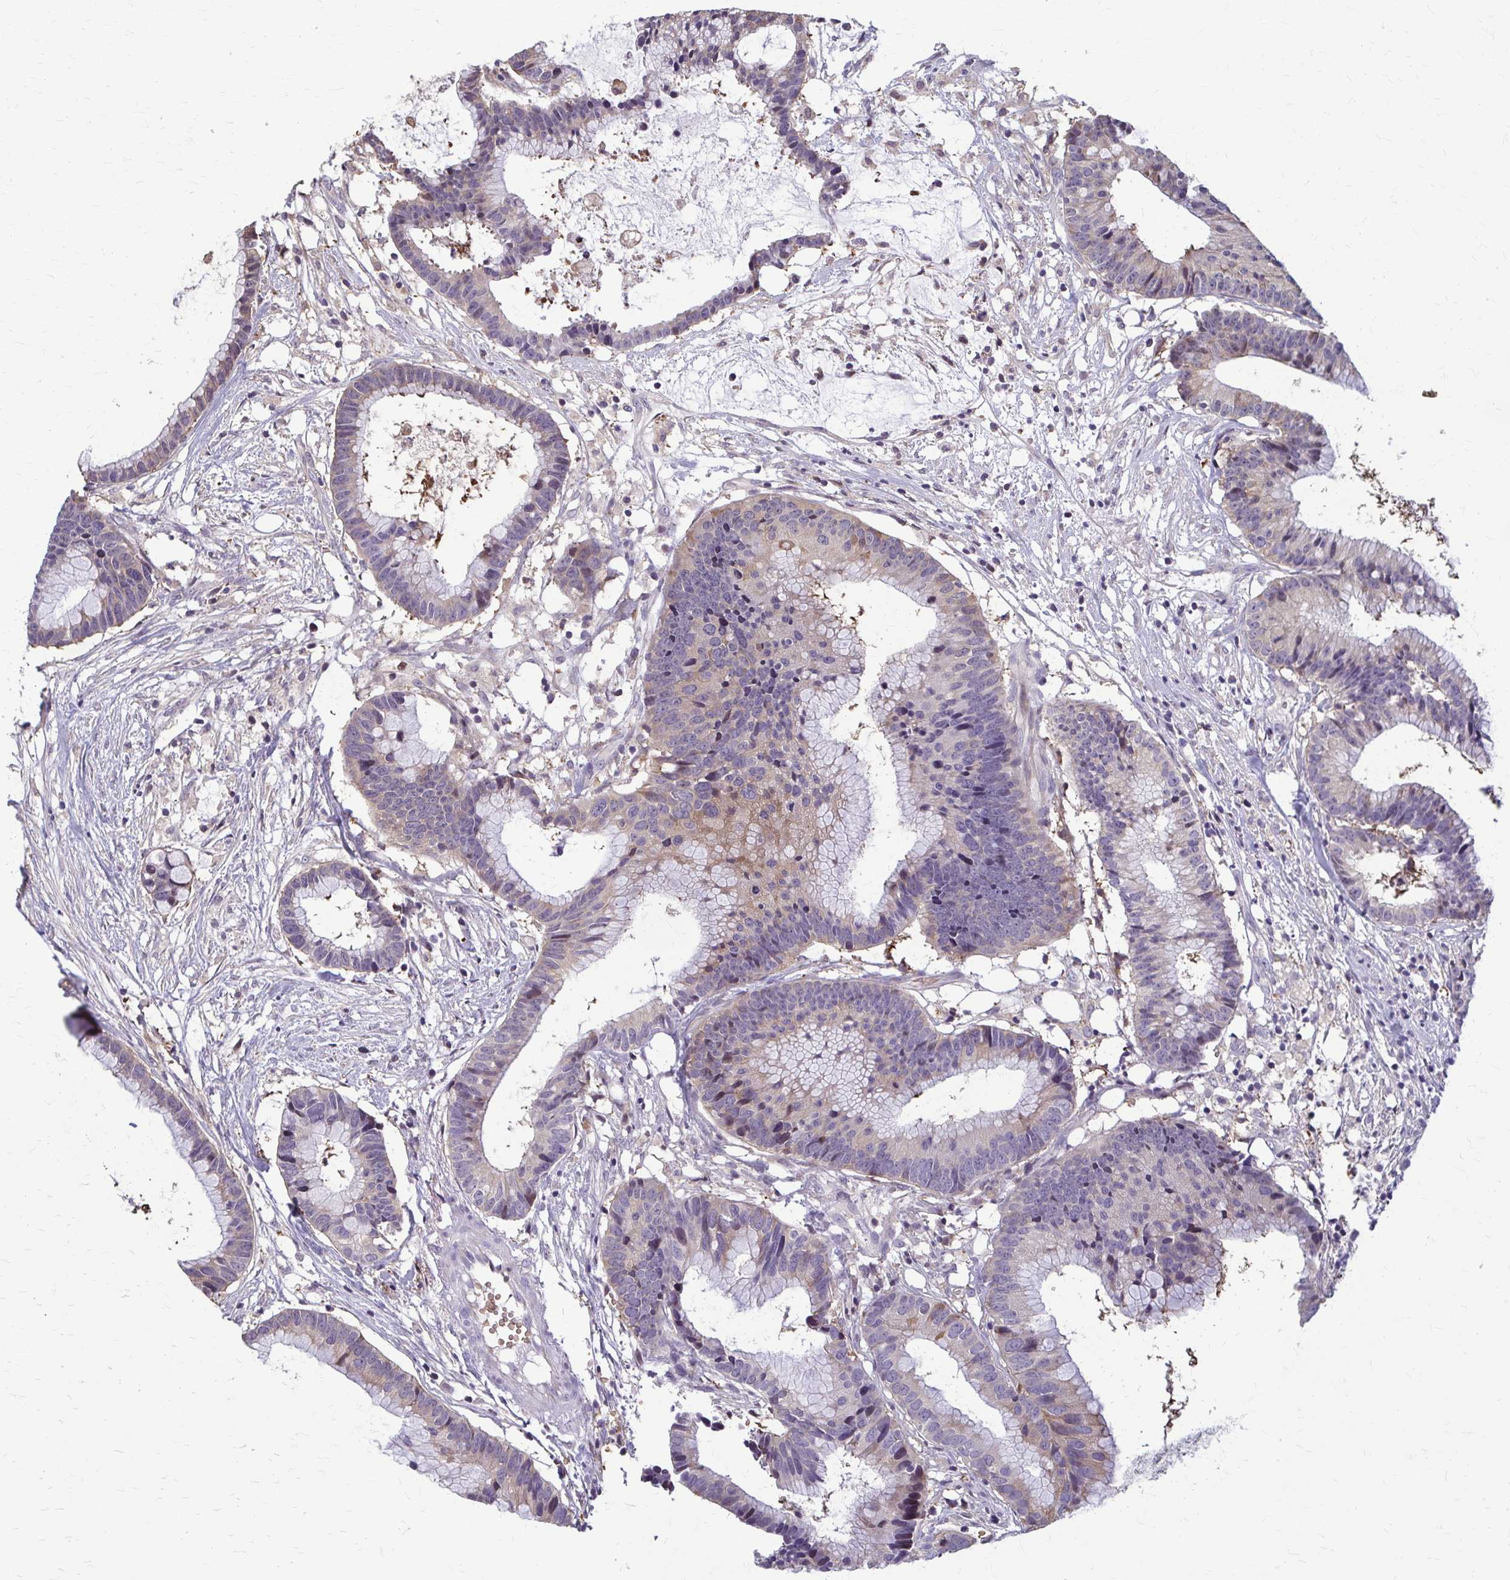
{"staining": {"intensity": "weak", "quantity": "<25%", "location": "cytoplasmic/membranous"}, "tissue": "colorectal cancer", "cell_type": "Tumor cells", "image_type": "cancer", "snomed": [{"axis": "morphology", "description": "Adenocarcinoma, NOS"}, {"axis": "topography", "description": "Colon"}], "caption": "IHC of human adenocarcinoma (colorectal) displays no positivity in tumor cells.", "gene": "ZNF34", "patient": {"sex": "female", "age": 78}}